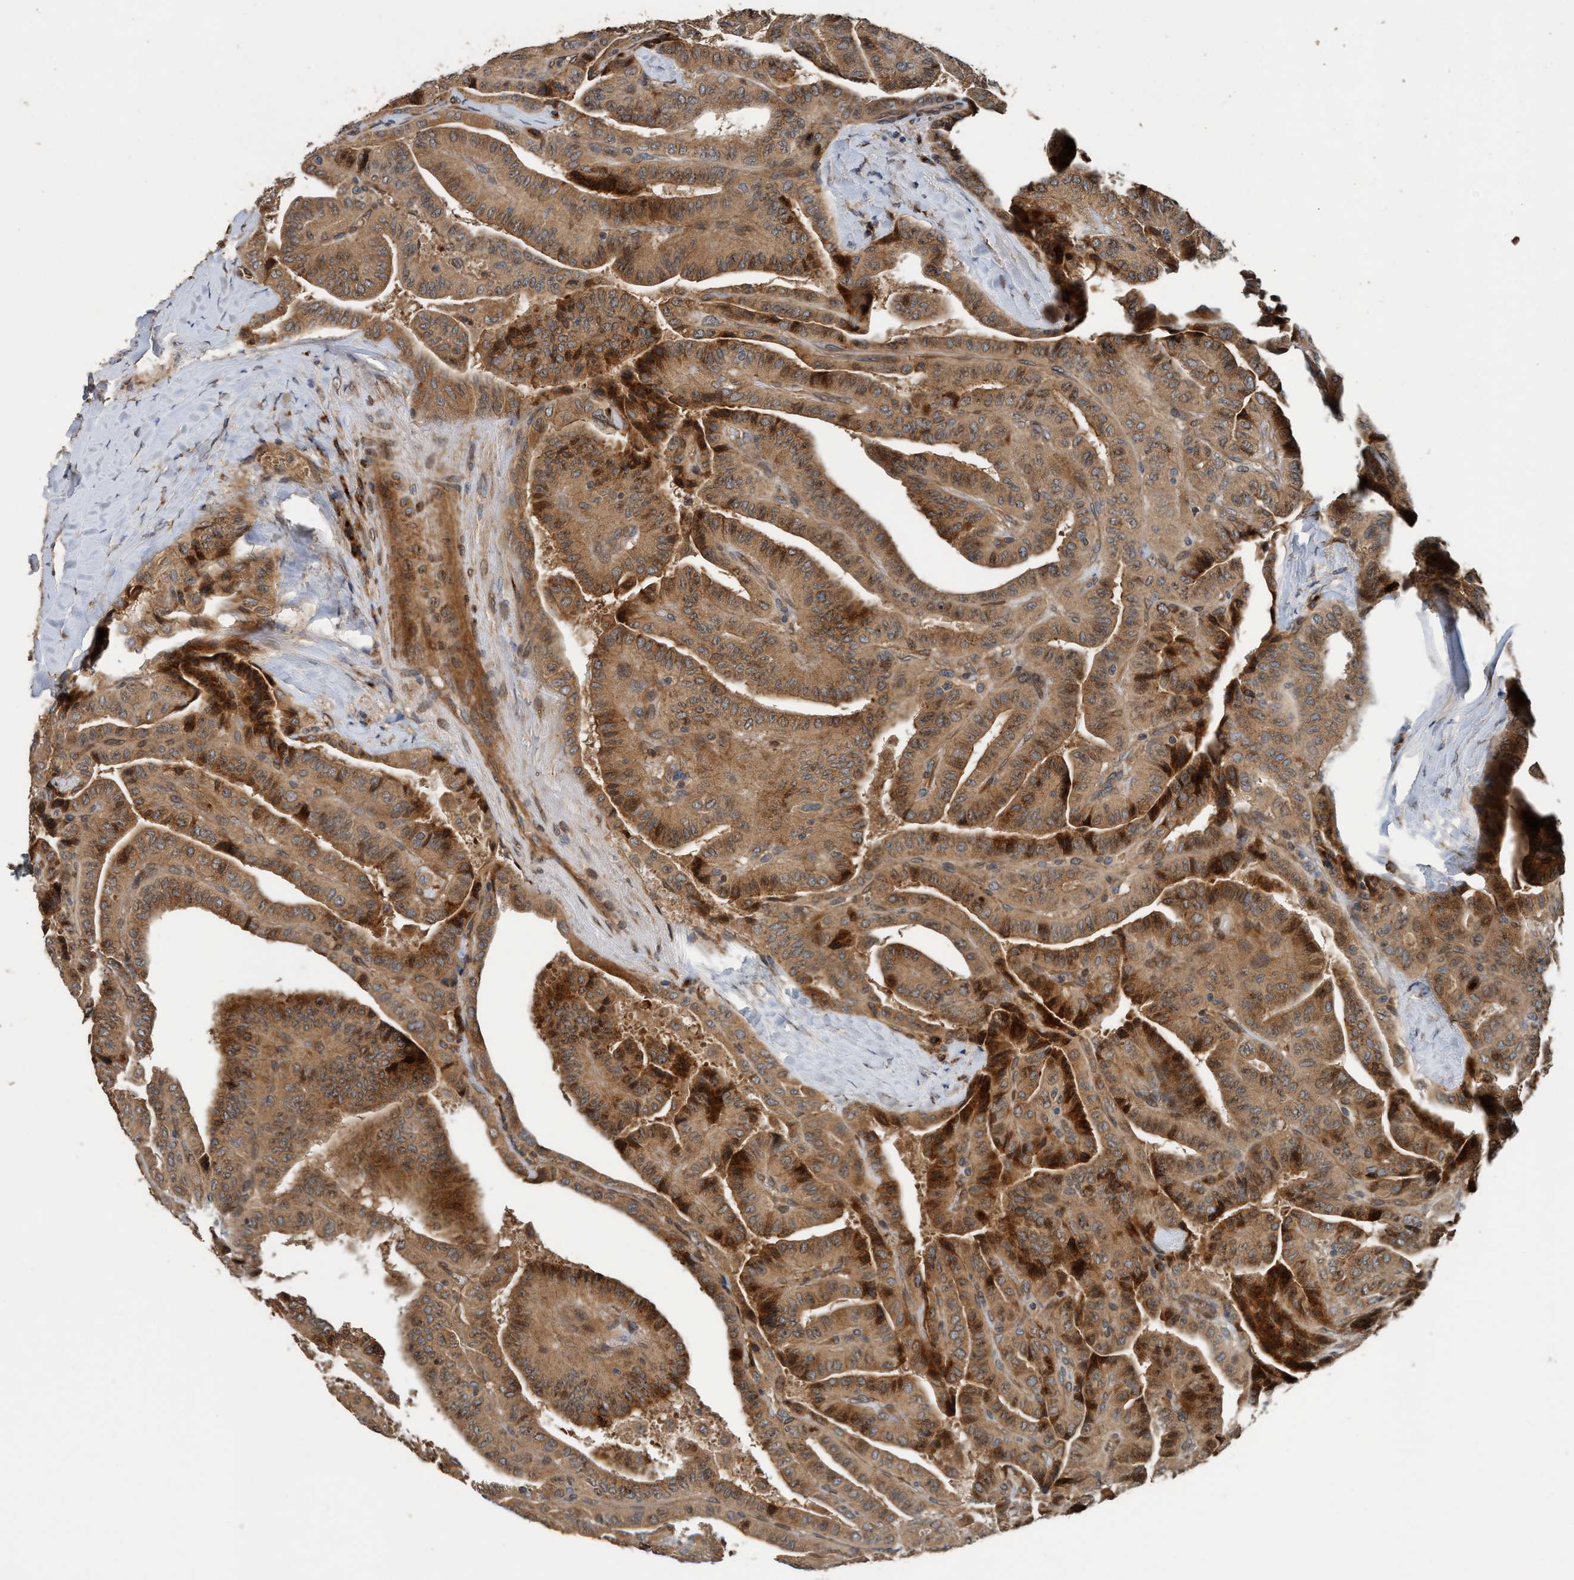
{"staining": {"intensity": "strong", "quantity": ">75%", "location": "cytoplasmic/membranous"}, "tissue": "thyroid cancer", "cell_type": "Tumor cells", "image_type": "cancer", "snomed": [{"axis": "morphology", "description": "Papillary adenocarcinoma, NOS"}, {"axis": "topography", "description": "Thyroid gland"}], "caption": "Papillary adenocarcinoma (thyroid) was stained to show a protein in brown. There is high levels of strong cytoplasmic/membranous staining in approximately >75% of tumor cells.", "gene": "MACC1", "patient": {"sex": "male", "age": 77}}